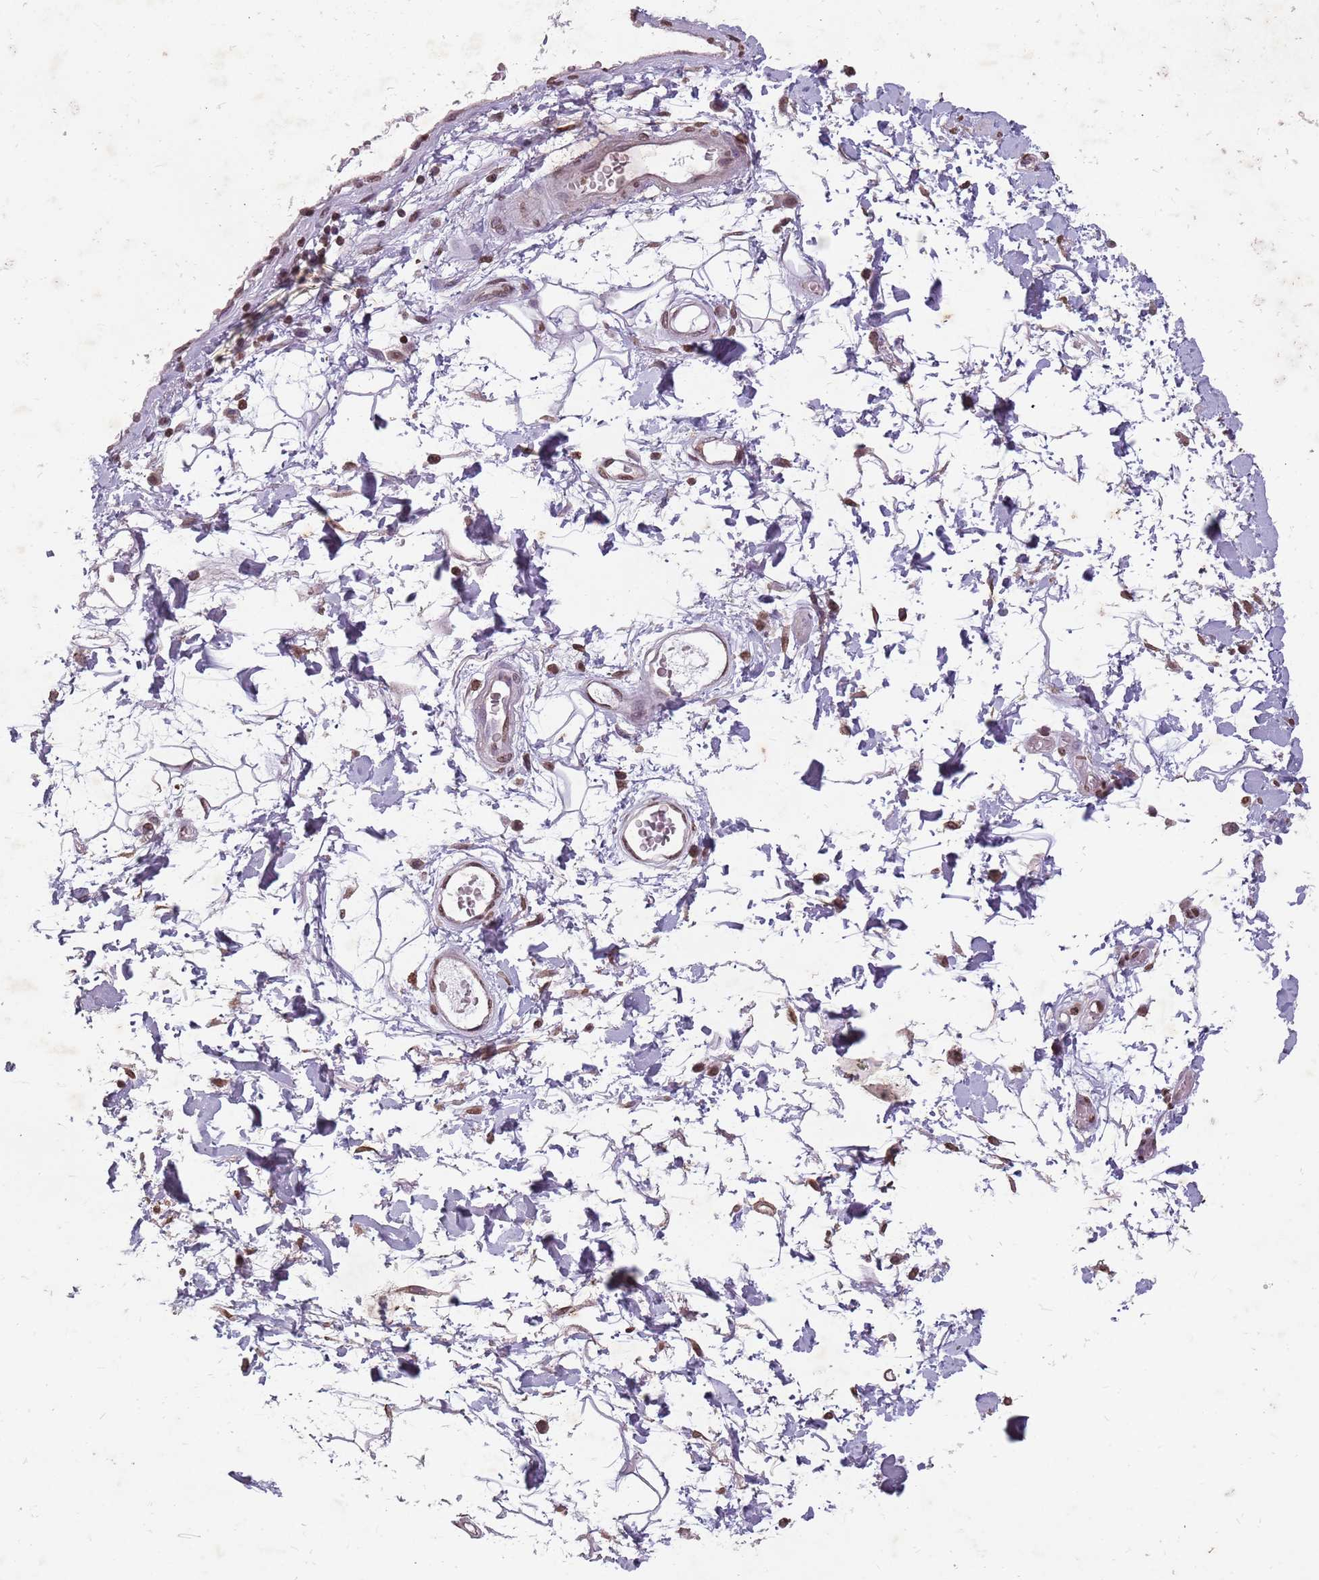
{"staining": {"intensity": "negative", "quantity": "none", "location": "none"}, "tissue": "adipose tissue", "cell_type": "Adipocytes", "image_type": "normal", "snomed": [{"axis": "morphology", "description": "Normal tissue, NOS"}, {"axis": "morphology", "description": "Adenocarcinoma, NOS"}, {"axis": "topography", "description": "Rectum"}, {"axis": "topography", "description": "Vagina"}, {"axis": "topography", "description": "Peripheral nerve tissue"}], "caption": "This image is of unremarkable adipose tissue stained with immunohistochemistry to label a protein in brown with the nuclei are counter-stained blue. There is no expression in adipocytes. (Stains: DAB (3,3'-diaminobenzidine) immunohistochemistry (IHC) with hematoxylin counter stain, Microscopy: brightfield microscopy at high magnification).", "gene": "NEK6", "patient": {"sex": "female", "age": 71}}